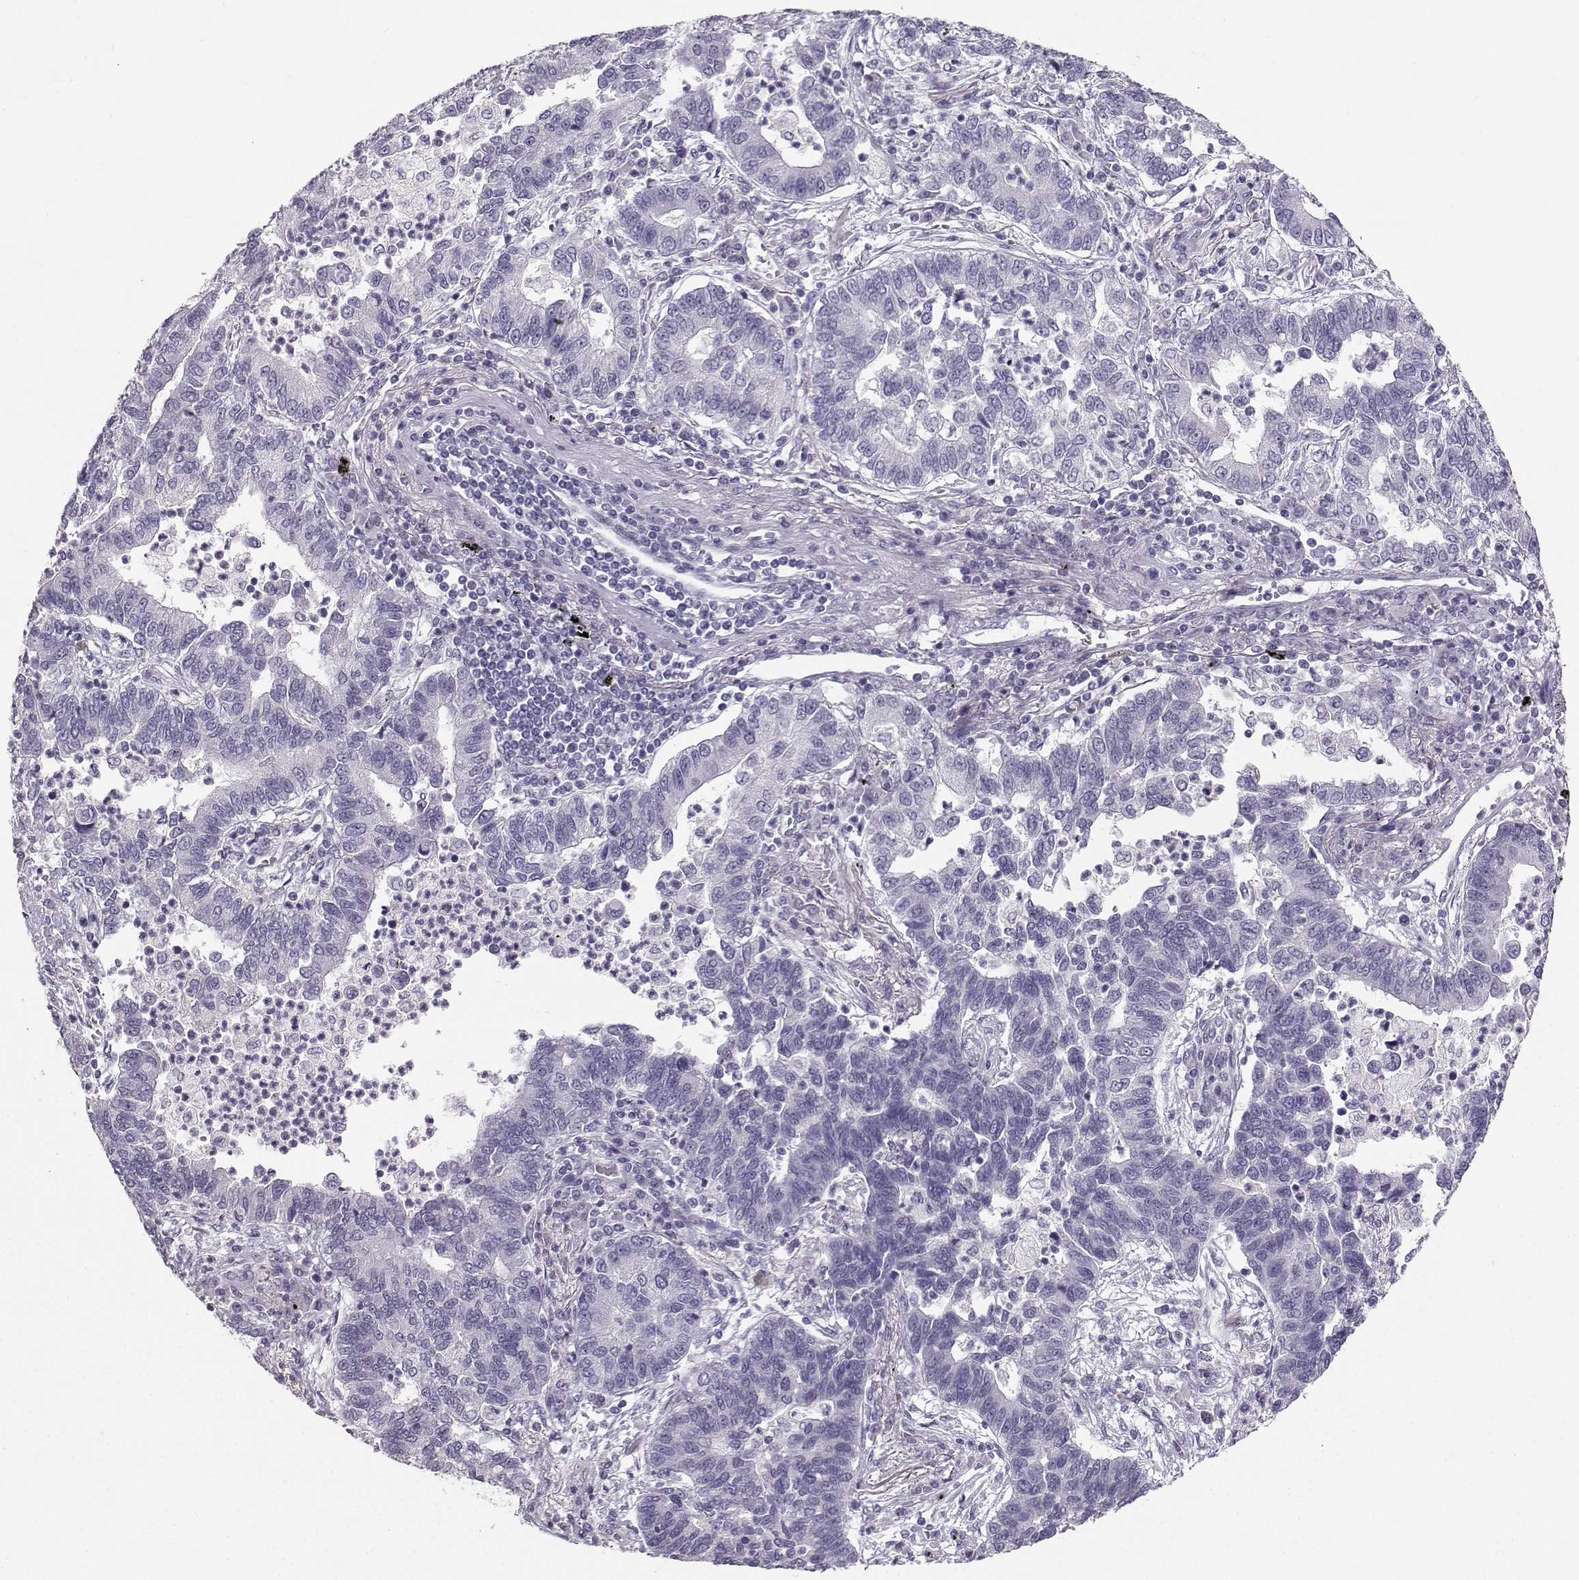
{"staining": {"intensity": "negative", "quantity": "none", "location": "none"}, "tissue": "lung cancer", "cell_type": "Tumor cells", "image_type": "cancer", "snomed": [{"axis": "morphology", "description": "Adenocarcinoma, NOS"}, {"axis": "topography", "description": "Lung"}], "caption": "The micrograph shows no significant positivity in tumor cells of lung adenocarcinoma.", "gene": "PKP2", "patient": {"sex": "female", "age": 57}}